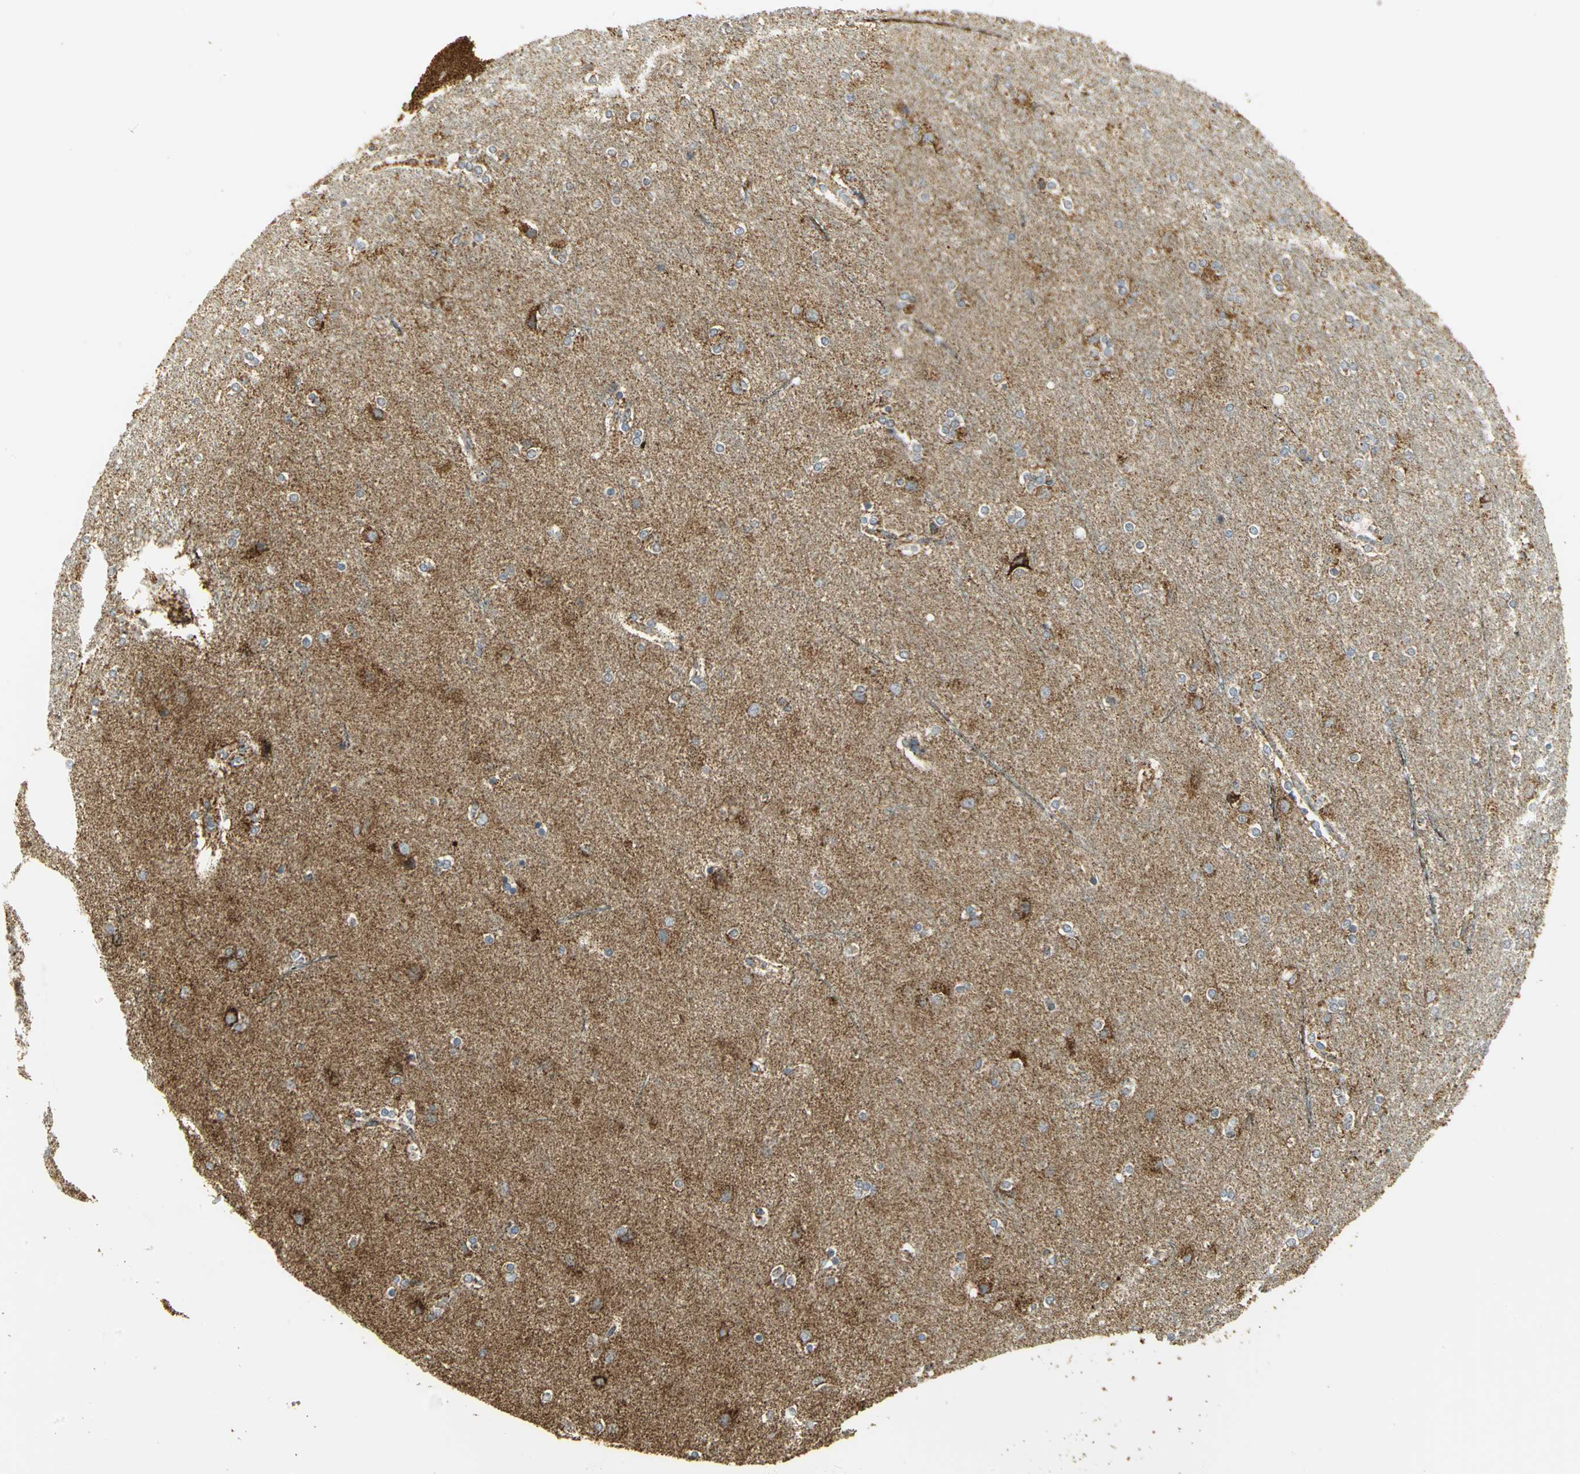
{"staining": {"intensity": "moderate", "quantity": ">75%", "location": "cytoplasmic/membranous"}, "tissue": "cerebral cortex", "cell_type": "Endothelial cells", "image_type": "normal", "snomed": [{"axis": "morphology", "description": "Normal tissue, NOS"}, {"axis": "topography", "description": "Cerebral cortex"}], "caption": "Moderate cytoplasmic/membranous positivity for a protein is appreciated in about >75% of endothelial cells of normal cerebral cortex using immunohistochemistry.", "gene": "VDAC1", "patient": {"sex": "female", "age": 54}}